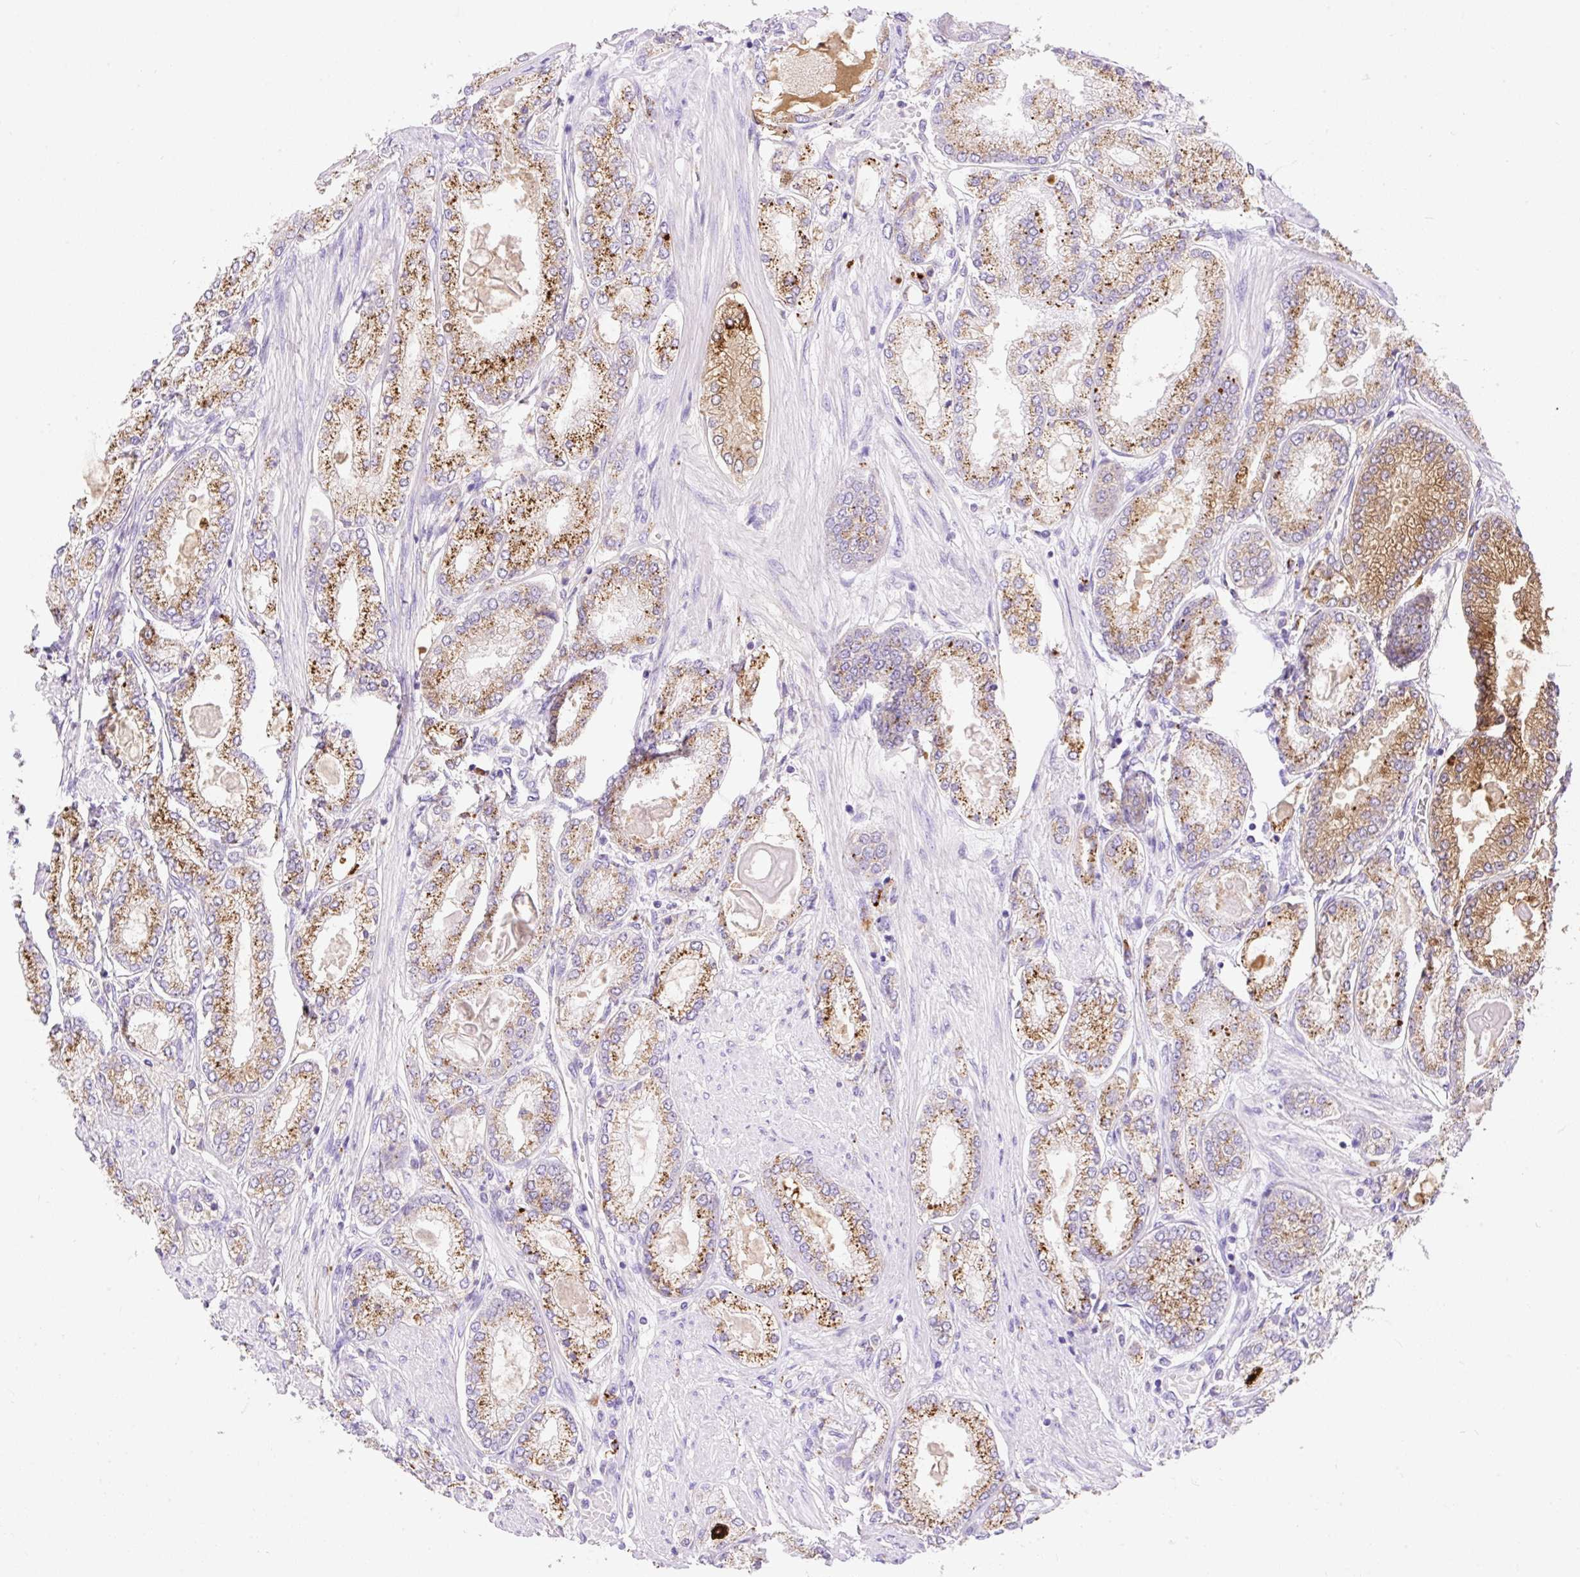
{"staining": {"intensity": "moderate", "quantity": ">75%", "location": "cytoplasmic/membranous"}, "tissue": "prostate cancer", "cell_type": "Tumor cells", "image_type": "cancer", "snomed": [{"axis": "morphology", "description": "Adenocarcinoma, High grade"}, {"axis": "topography", "description": "Prostate"}], "caption": "Protein staining of high-grade adenocarcinoma (prostate) tissue shows moderate cytoplasmic/membranous expression in approximately >75% of tumor cells.", "gene": "HEXB", "patient": {"sex": "male", "age": 68}}